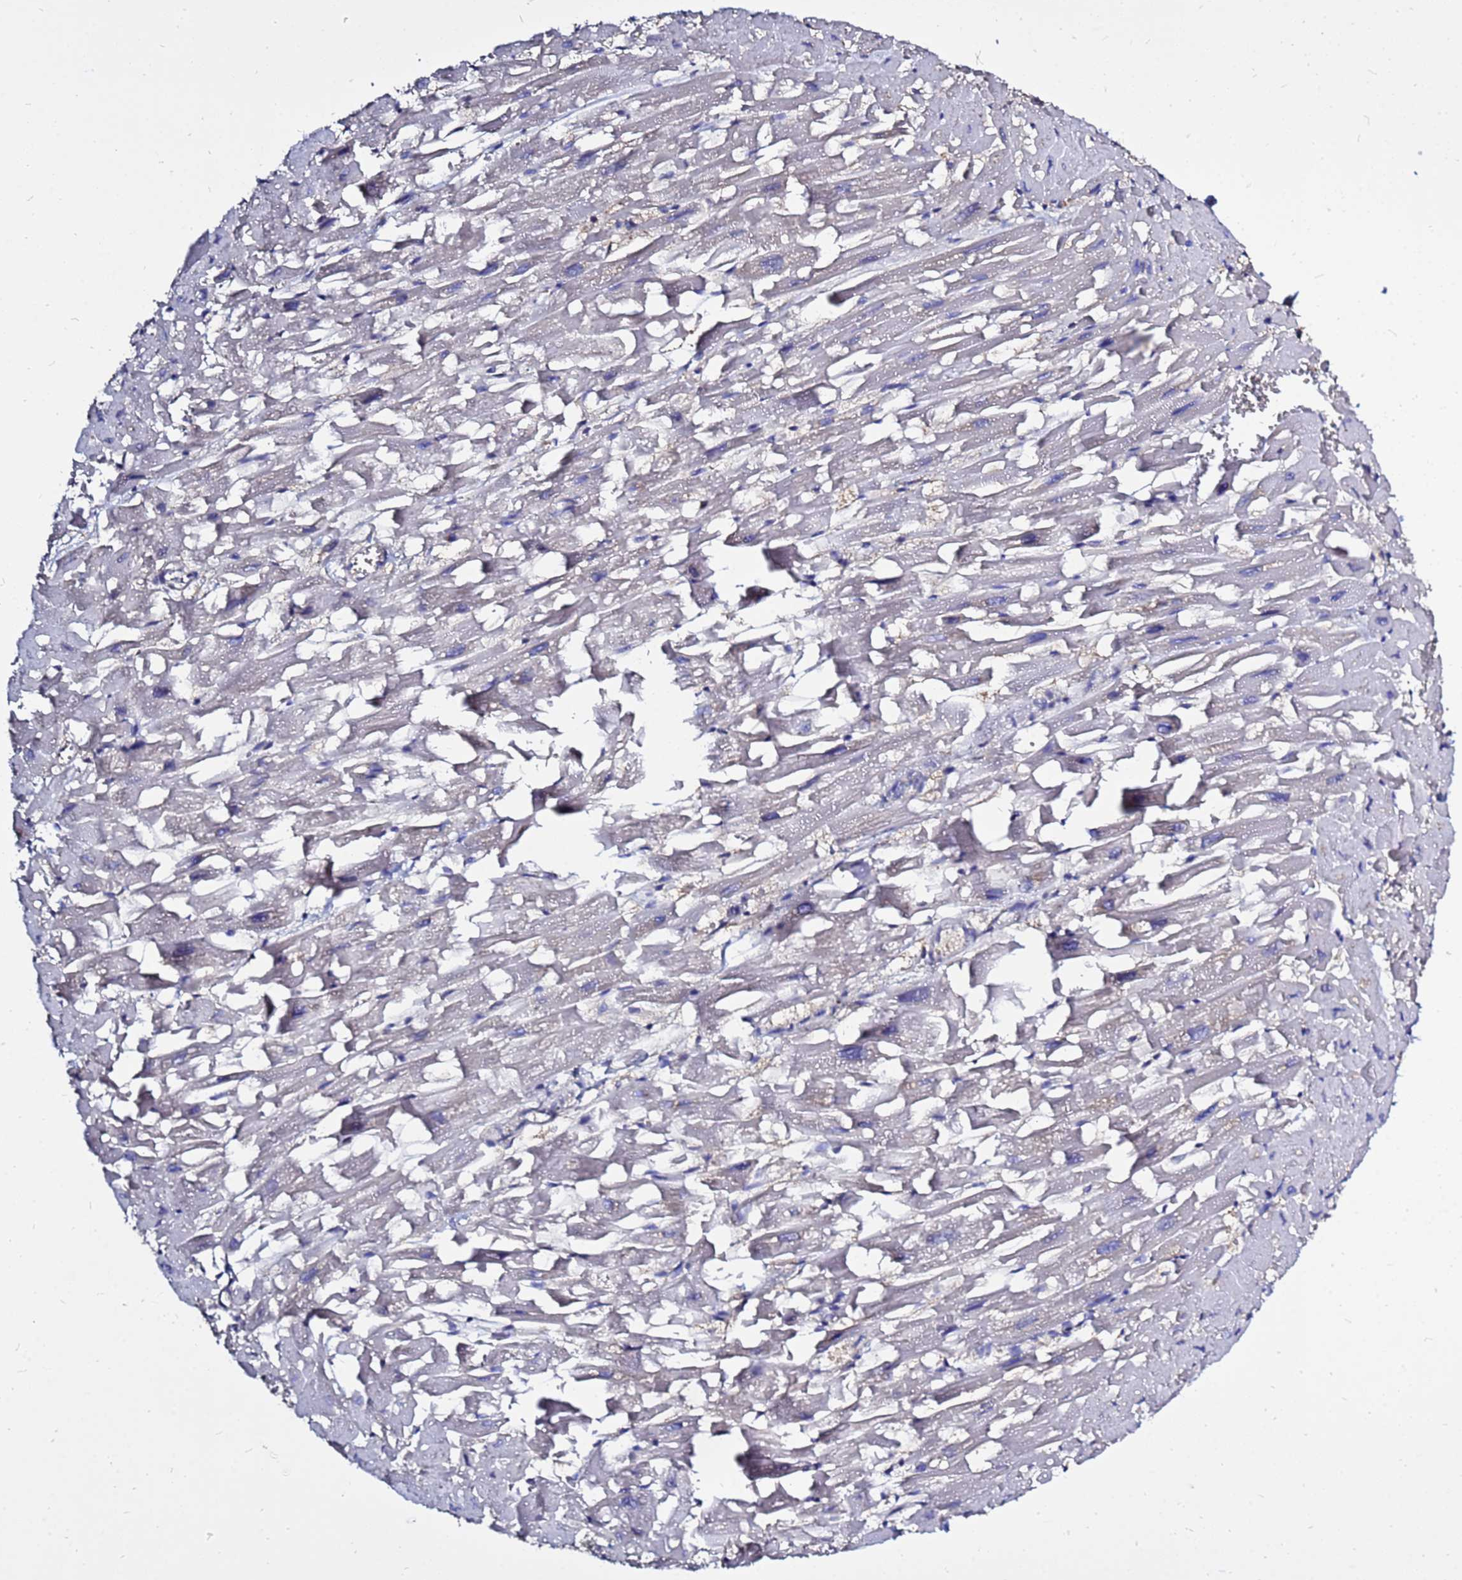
{"staining": {"intensity": "weak", "quantity": "25%-75%", "location": "cytoplasmic/membranous"}, "tissue": "heart muscle", "cell_type": "Cardiomyocytes", "image_type": "normal", "snomed": [{"axis": "morphology", "description": "Normal tissue, NOS"}, {"axis": "topography", "description": "Heart"}], "caption": "Protein expression analysis of benign heart muscle displays weak cytoplasmic/membranous positivity in about 25%-75% of cardiomyocytes. (Brightfield microscopy of DAB IHC at high magnification).", "gene": "MOB2", "patient": {"sex": "female", "age": 64}}